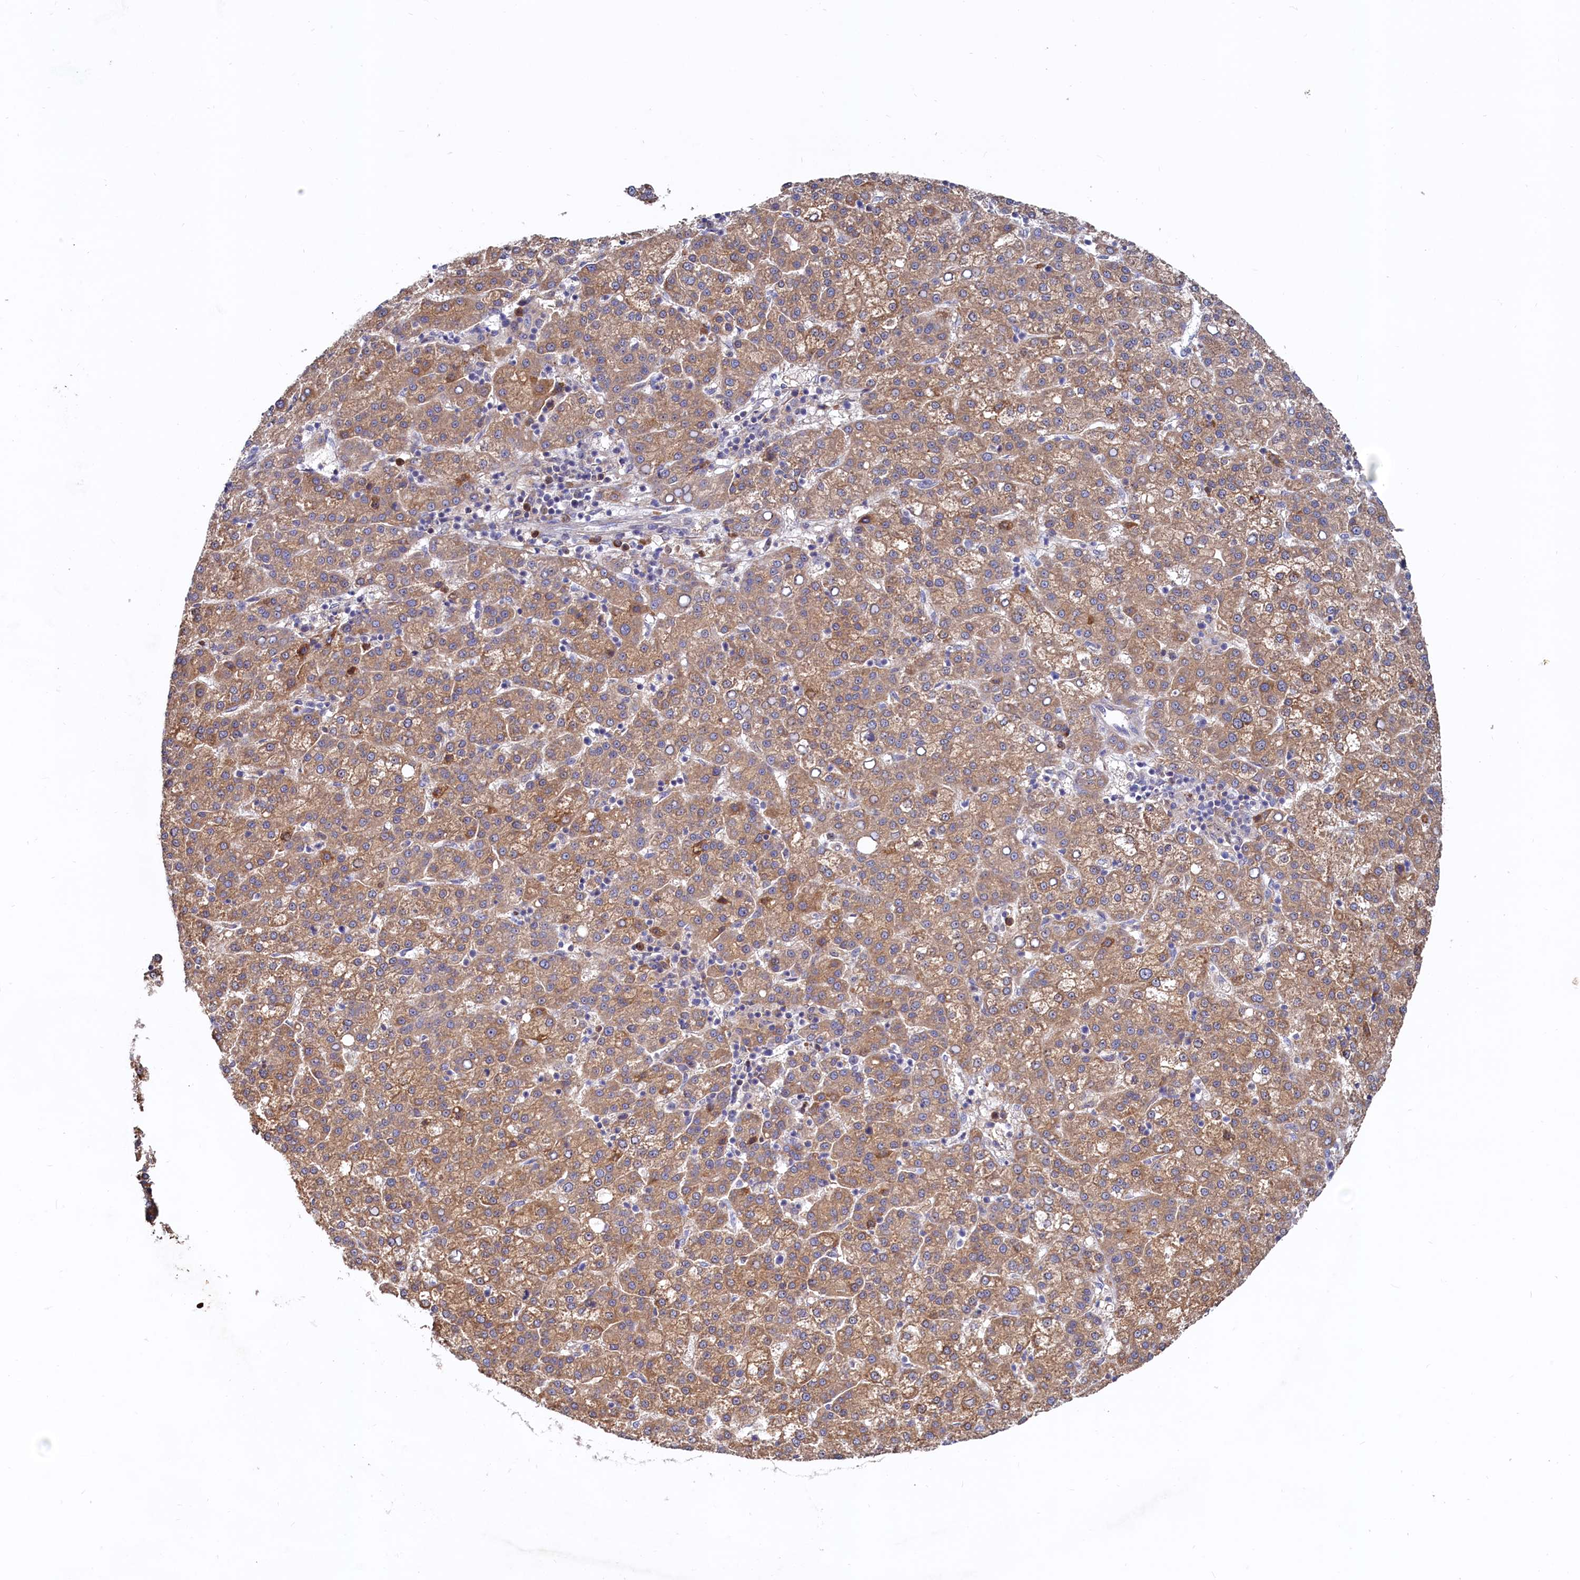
{"staining": {"intensity": "moderate", "quantity": ">75%", "location": "cytoplasmic/membranous"}, "tissue": "liver cancer", "cell_type": "Tumor cells", "image_type": "cancer", "snomed": [{"axis": "morphology", "description": "Carcinoma, Hepatocellular, NOS"}, {"axis": "topography", "description": "Liver"}], "caption": "A high-resolution histopathology image shows immunohistochemistry (IHC) staining of liver hepatocellular carcinoma, which displays moderate cytoplasmic/membranous positivity in approximately >75% of tumor cells.", "gene": "RGS7BP", "patient": {"sex": "female", "age": 58}}